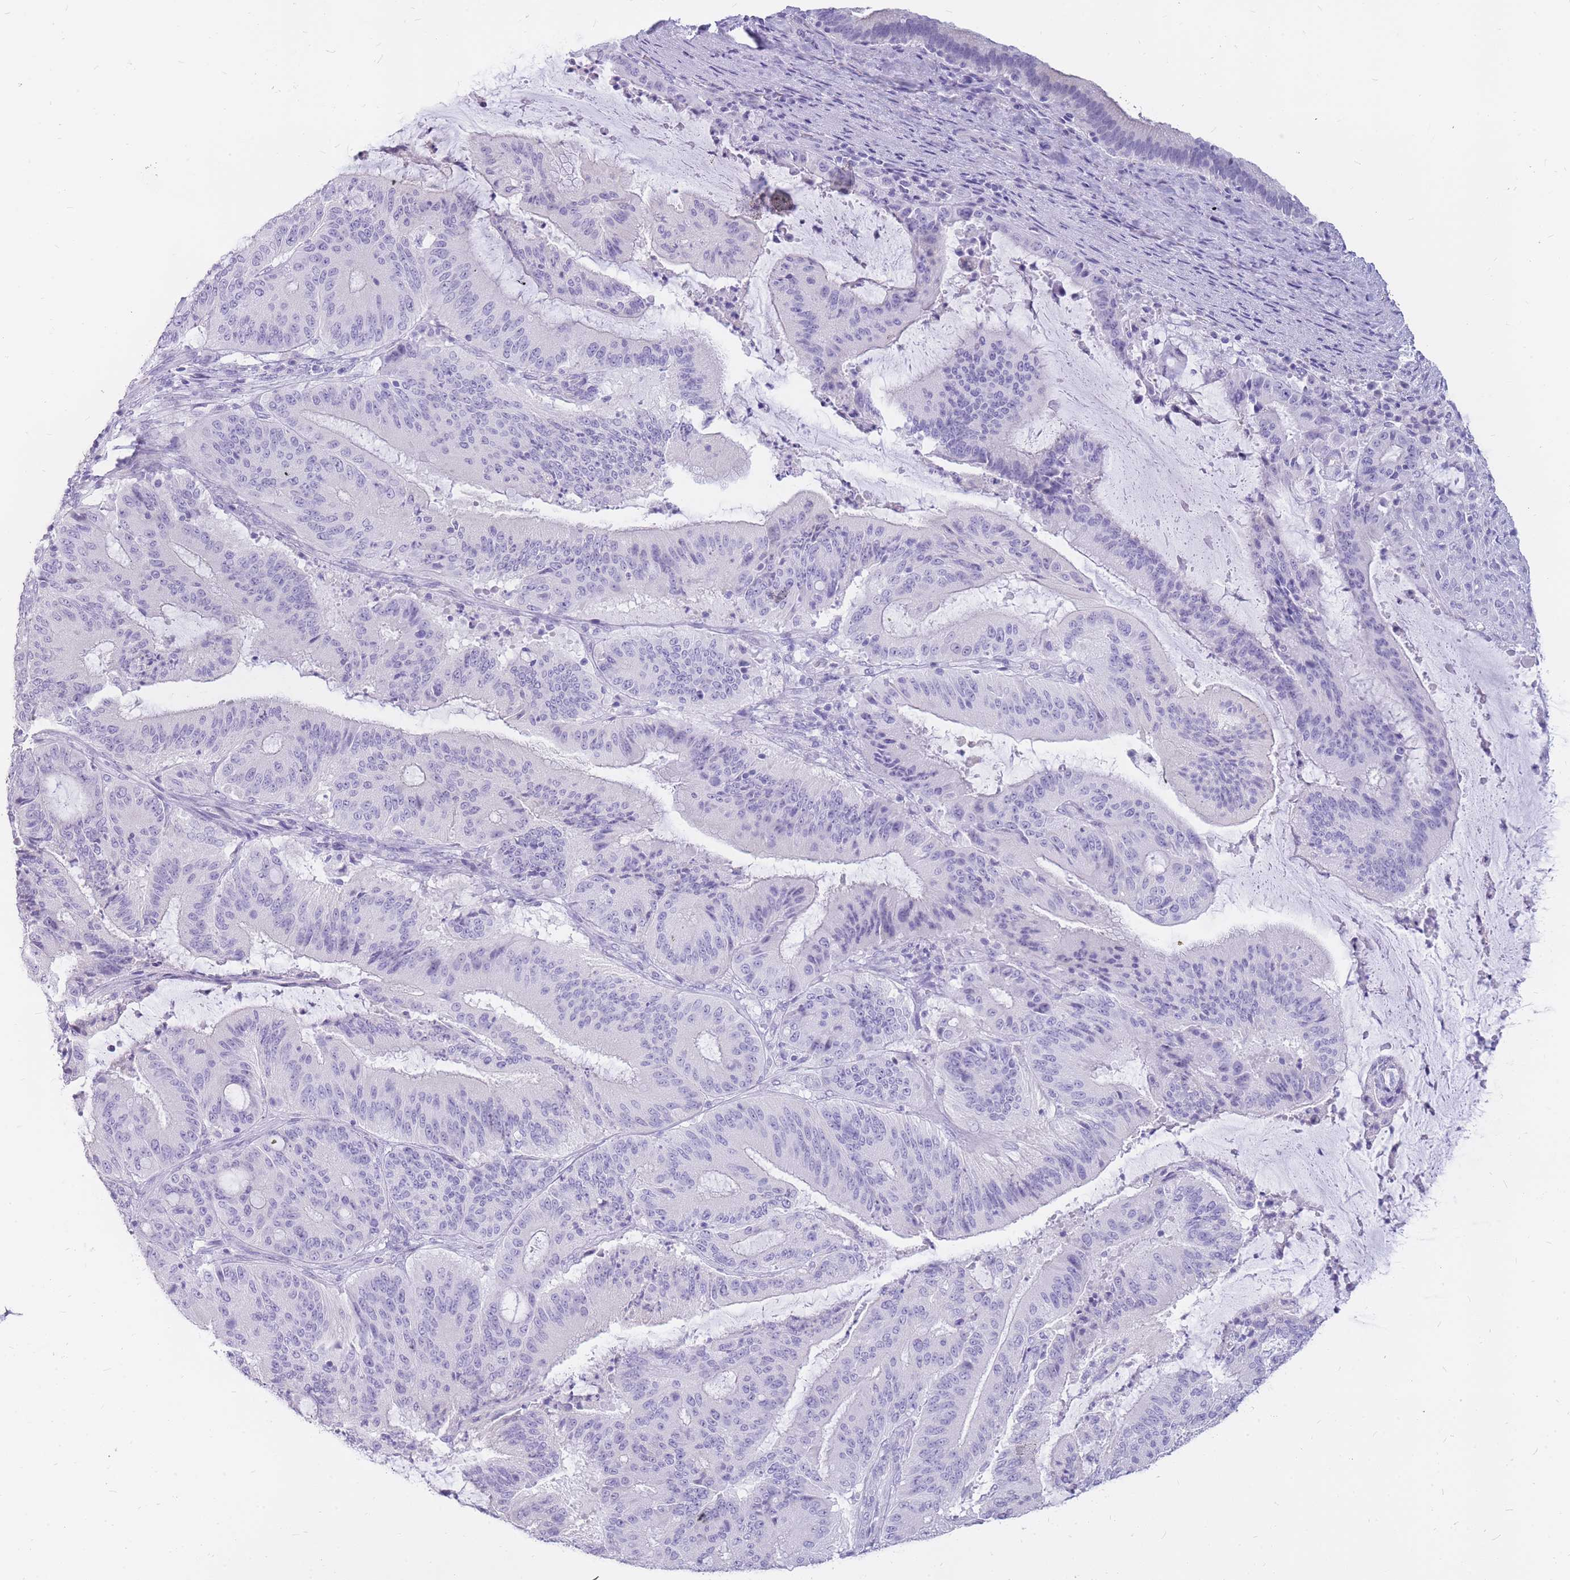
{"staining": {"intensity": "negative", "quantity": "none", "location": "none"}, "tissue": "liver cancer", "cell_type": "Tumor cells", "image_type": "cancer", "snomed": [{"axis": "morphology", "description": "Normal tissue, NOS"}, {"axis": "morphology", "description": "Cholangiocarcinoma"}, {"axis": "topography", "description": "Liver"}, {"axis": "topography", "description": "Peripheral nerve tissue"}], "caption": "Protein analysis of liver cholangiocarcinoma demonstrates no significant expression in tumor cells.", "gene": "INS", "patient": {"sex": "female", "age": 73}}